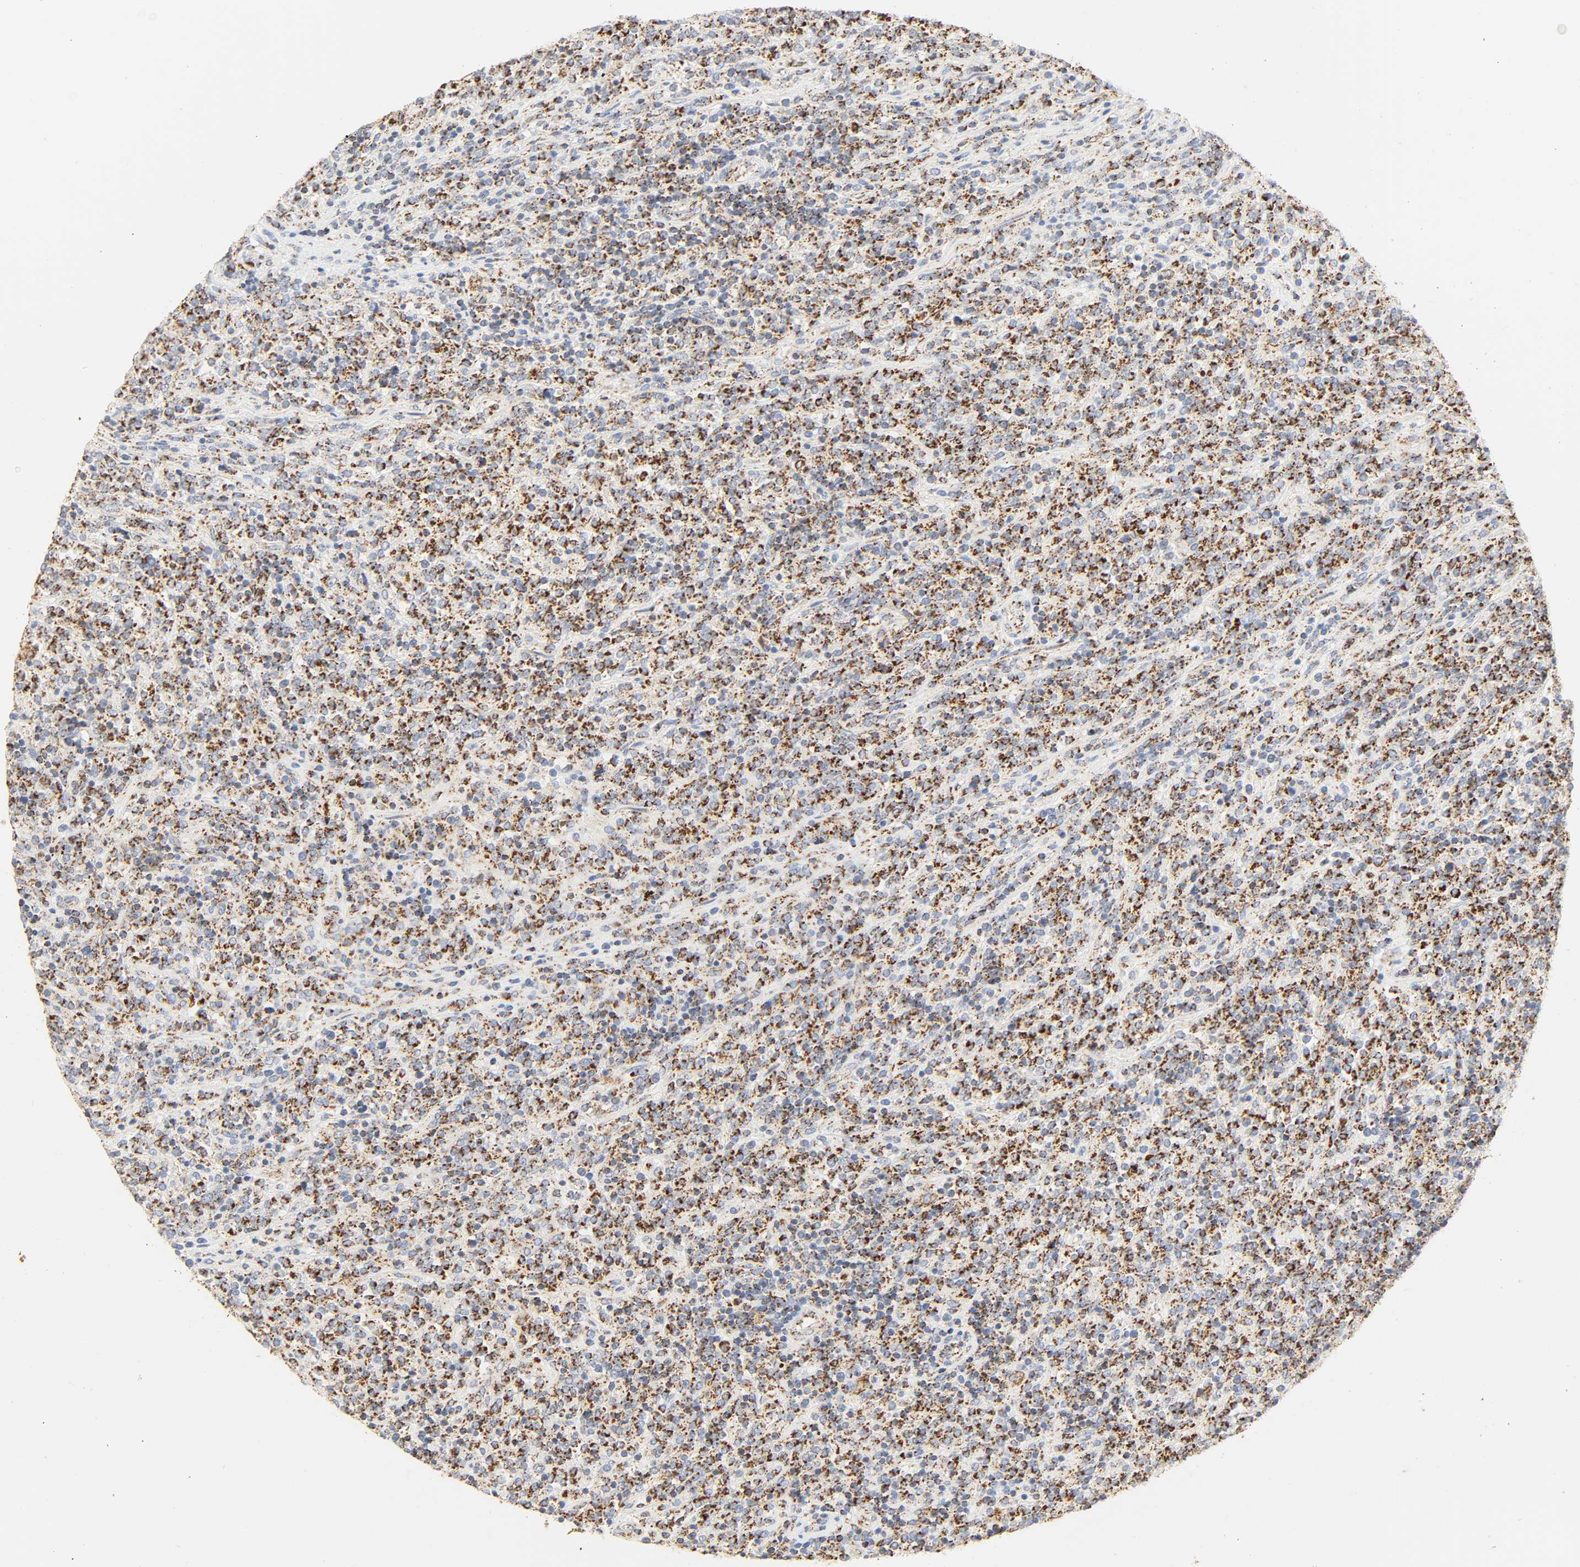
{"staining": {"intensity": "moderate", "quantity": ">75%", "location": "cytoplasmic/membranous"}, "tissue": "lymphoma", "cell_type": "Tumor cells", "image_type": "cancer", "snomed": [{"axis": "morphology", "description": "Malignant lymphoma, non-Hodgkin's type, High grade"}, {"axis": "topography", "description": "Soft tissue"}], "caption": "High-magnification brightfield microscopy of malignant lymphoma, non-Hodgkin's type (high-grade) stained with DAB (brown) and counterstained with hematoxylin (blue). tumor cells exhibit moderate cytoplasmic/membranous staining is seen in approximately>75% of cells. (brown staining indicates protein expression, while blue staining denotes nuclei).", "gene": "ACAT1", "patient": {"sex": "male", "age": 18}}